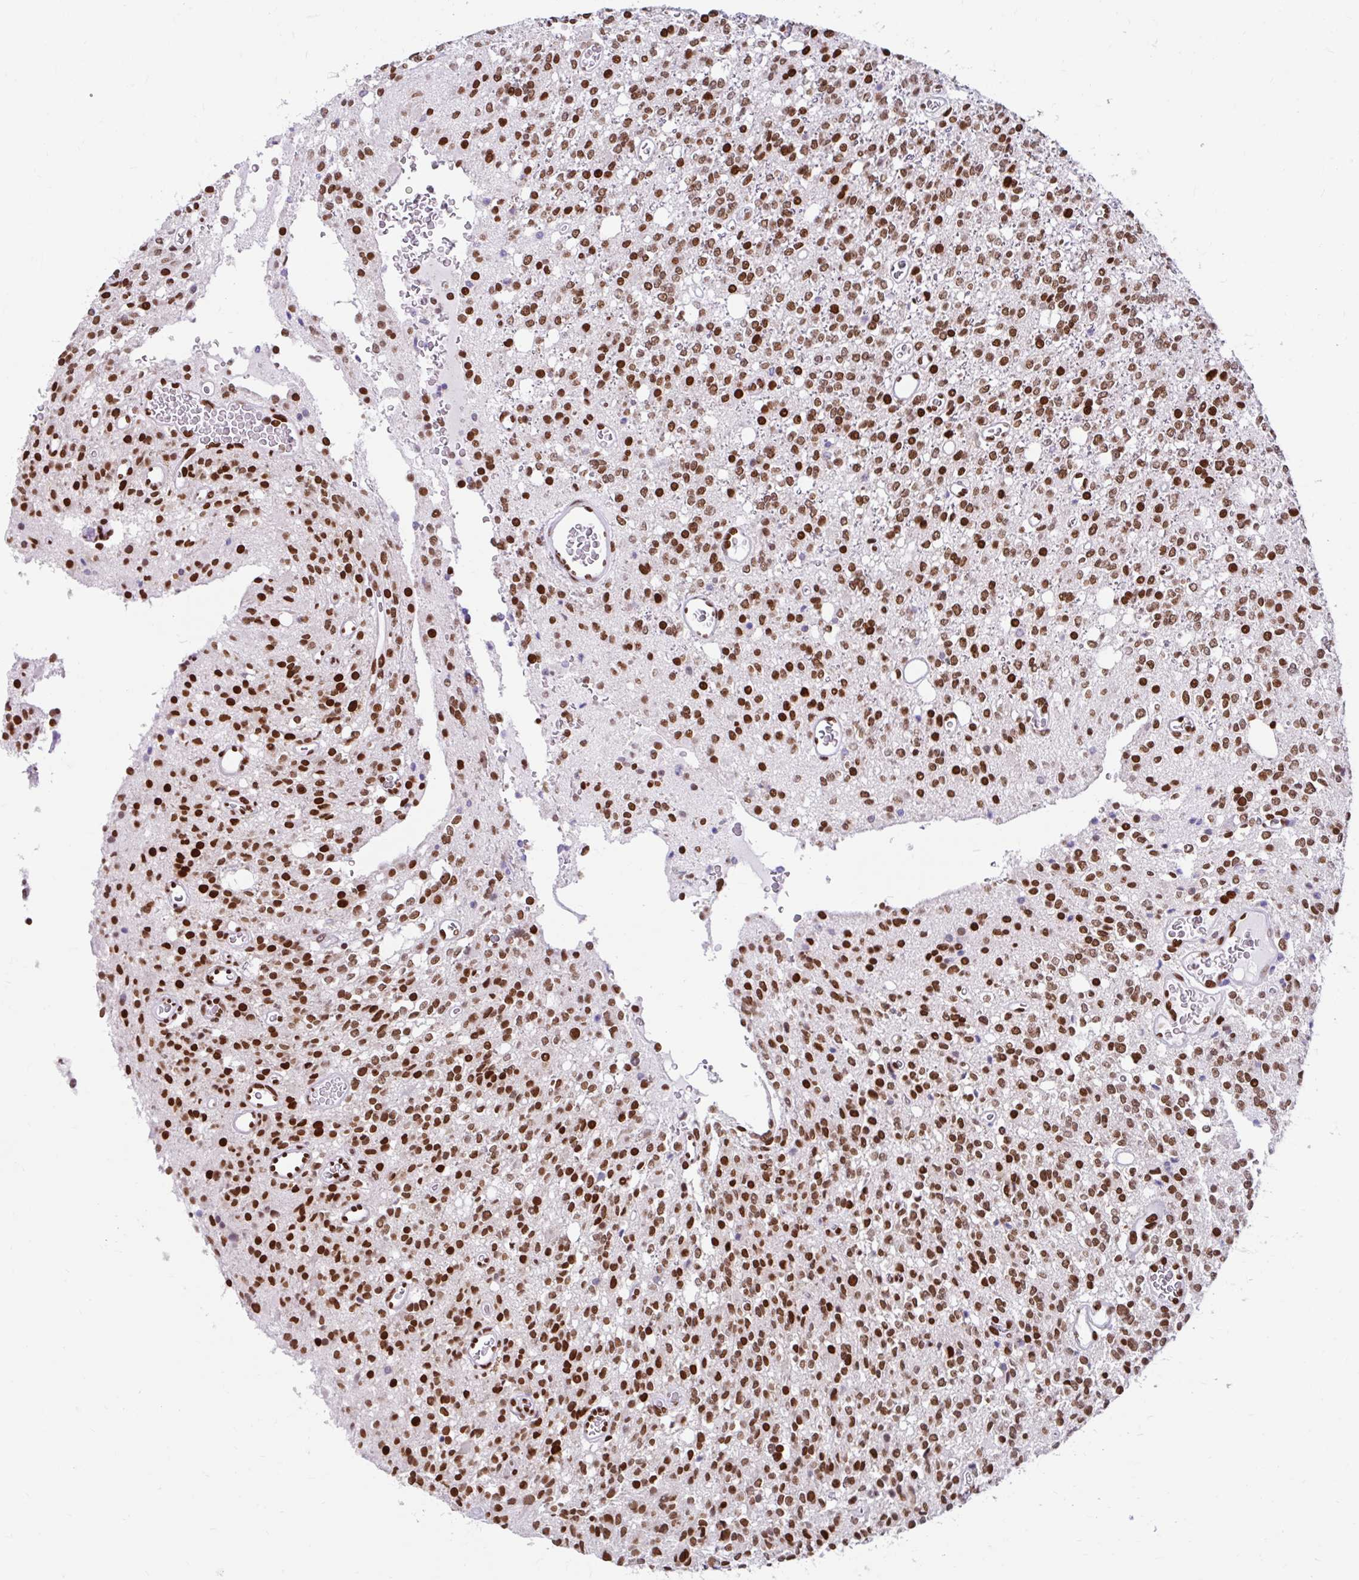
{"staining": {"intensity": "strong", "quantity": ">75%", "location": "nuclear"}, "tissue": "glioma", "cell_type": "Tumor cells", "image_type": "cancer", "snomed": [{"axis": "morphology", "description": "Glioma, malignant, High grade"}, {"axis": "topography", "description": "Brain"}], "caption": "Protein staining displays strong nuclear staining in approximately >75% of tumor cells in glioma.", "gene": "KHDRBS1", "patient": {"sex": "male", "age": 34}}